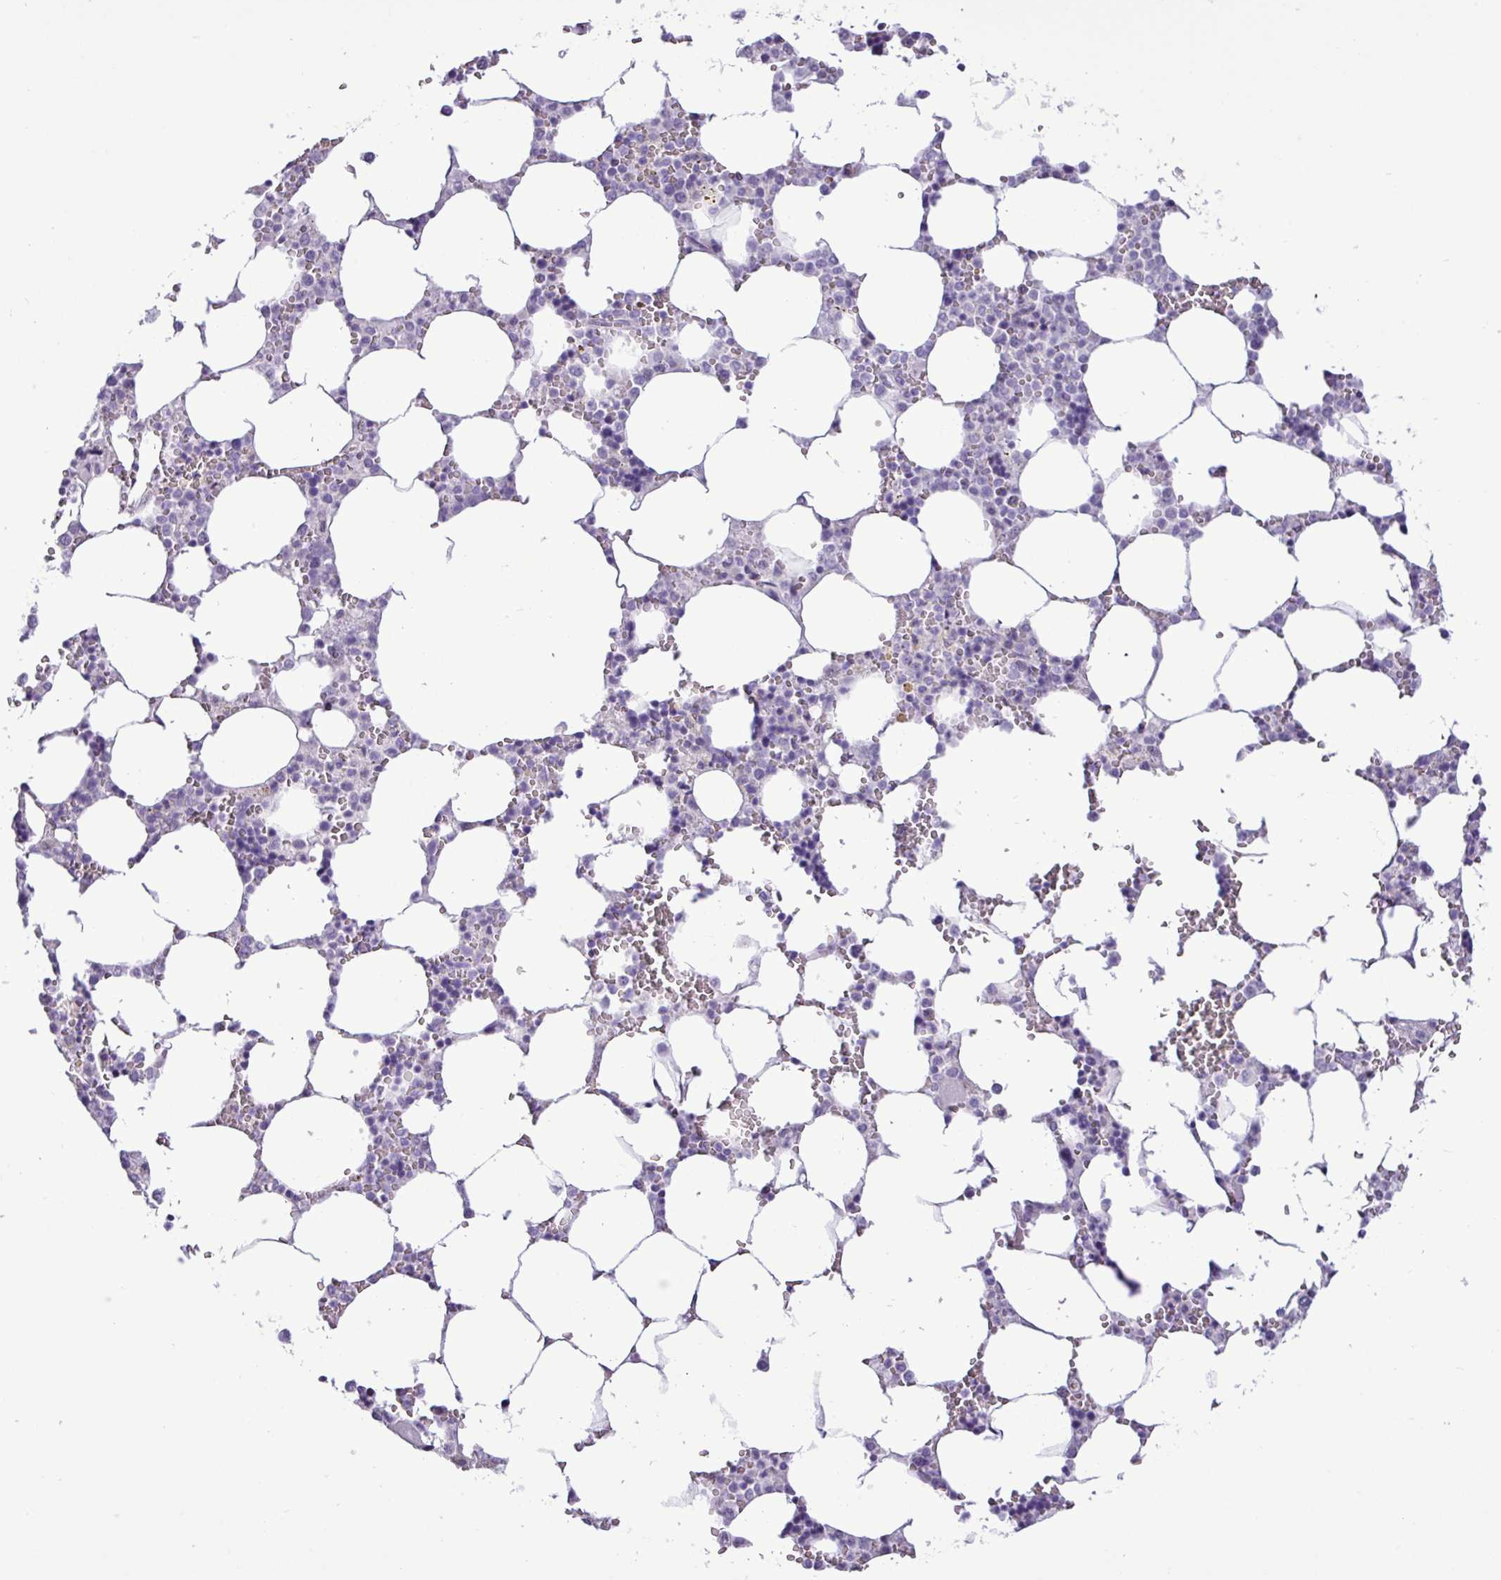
{"staining": {"intensity": "negative", "quantity": "none", "location": "none"}, "tissue": "bone marrow", "cell_type": "Hematopoietic cells", "image_type": "normal", "snomed": [{"axis": "morphology", "description": "Normal tissue, NOS"}, {"axis": "topography", "description": "Bone marrow"}], "caption": "This photomicrograph is of normal bone marrow stained with immunohistochemistry to label a protein in brown with the nuclei are counter-stained blue. There is no positivity in hematopoietic cells.", "gene": "ALDH3A1", "patient": {"sex": "male", "age": 64}}